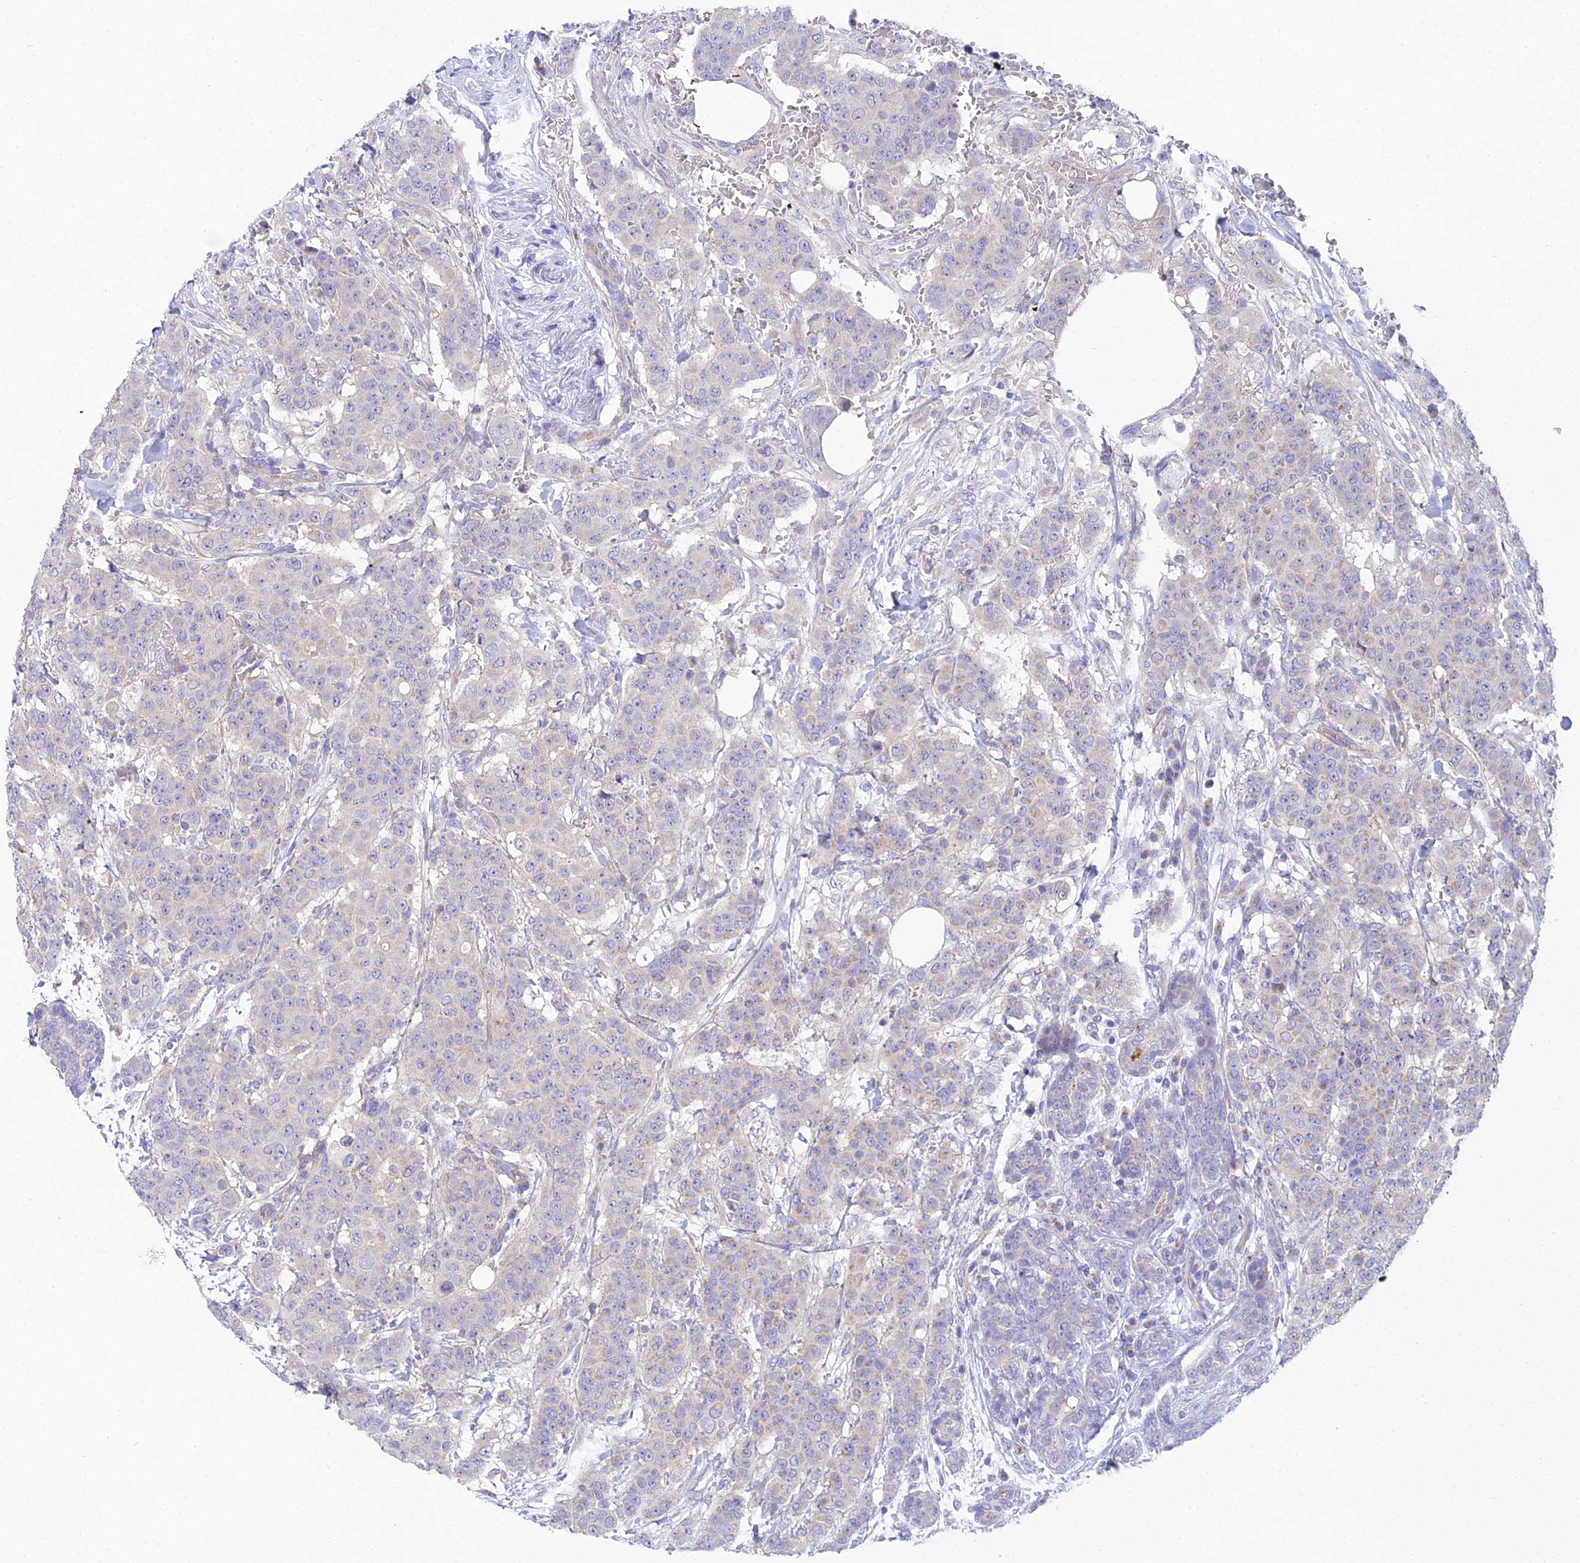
{"staining": {"intensity": "negative", "quantity": "none", "location": "none"}, "tissue": "breast cancer", "cell_type": "Tumor cells", "image_type": "cancer", "snomed": [{"axis": "morphology", "description": "Duct carcinoma"}, {"axis": "topography", "description": "Breast"}], "caption": "Immunohistochemistry histopathology image of intraductal carcinoma (breast) stained for a protein (brown), which exhibits no expression in tumor cells.", "gene": "ZNF564", "patient": {"sex": "female", "age": 40}}